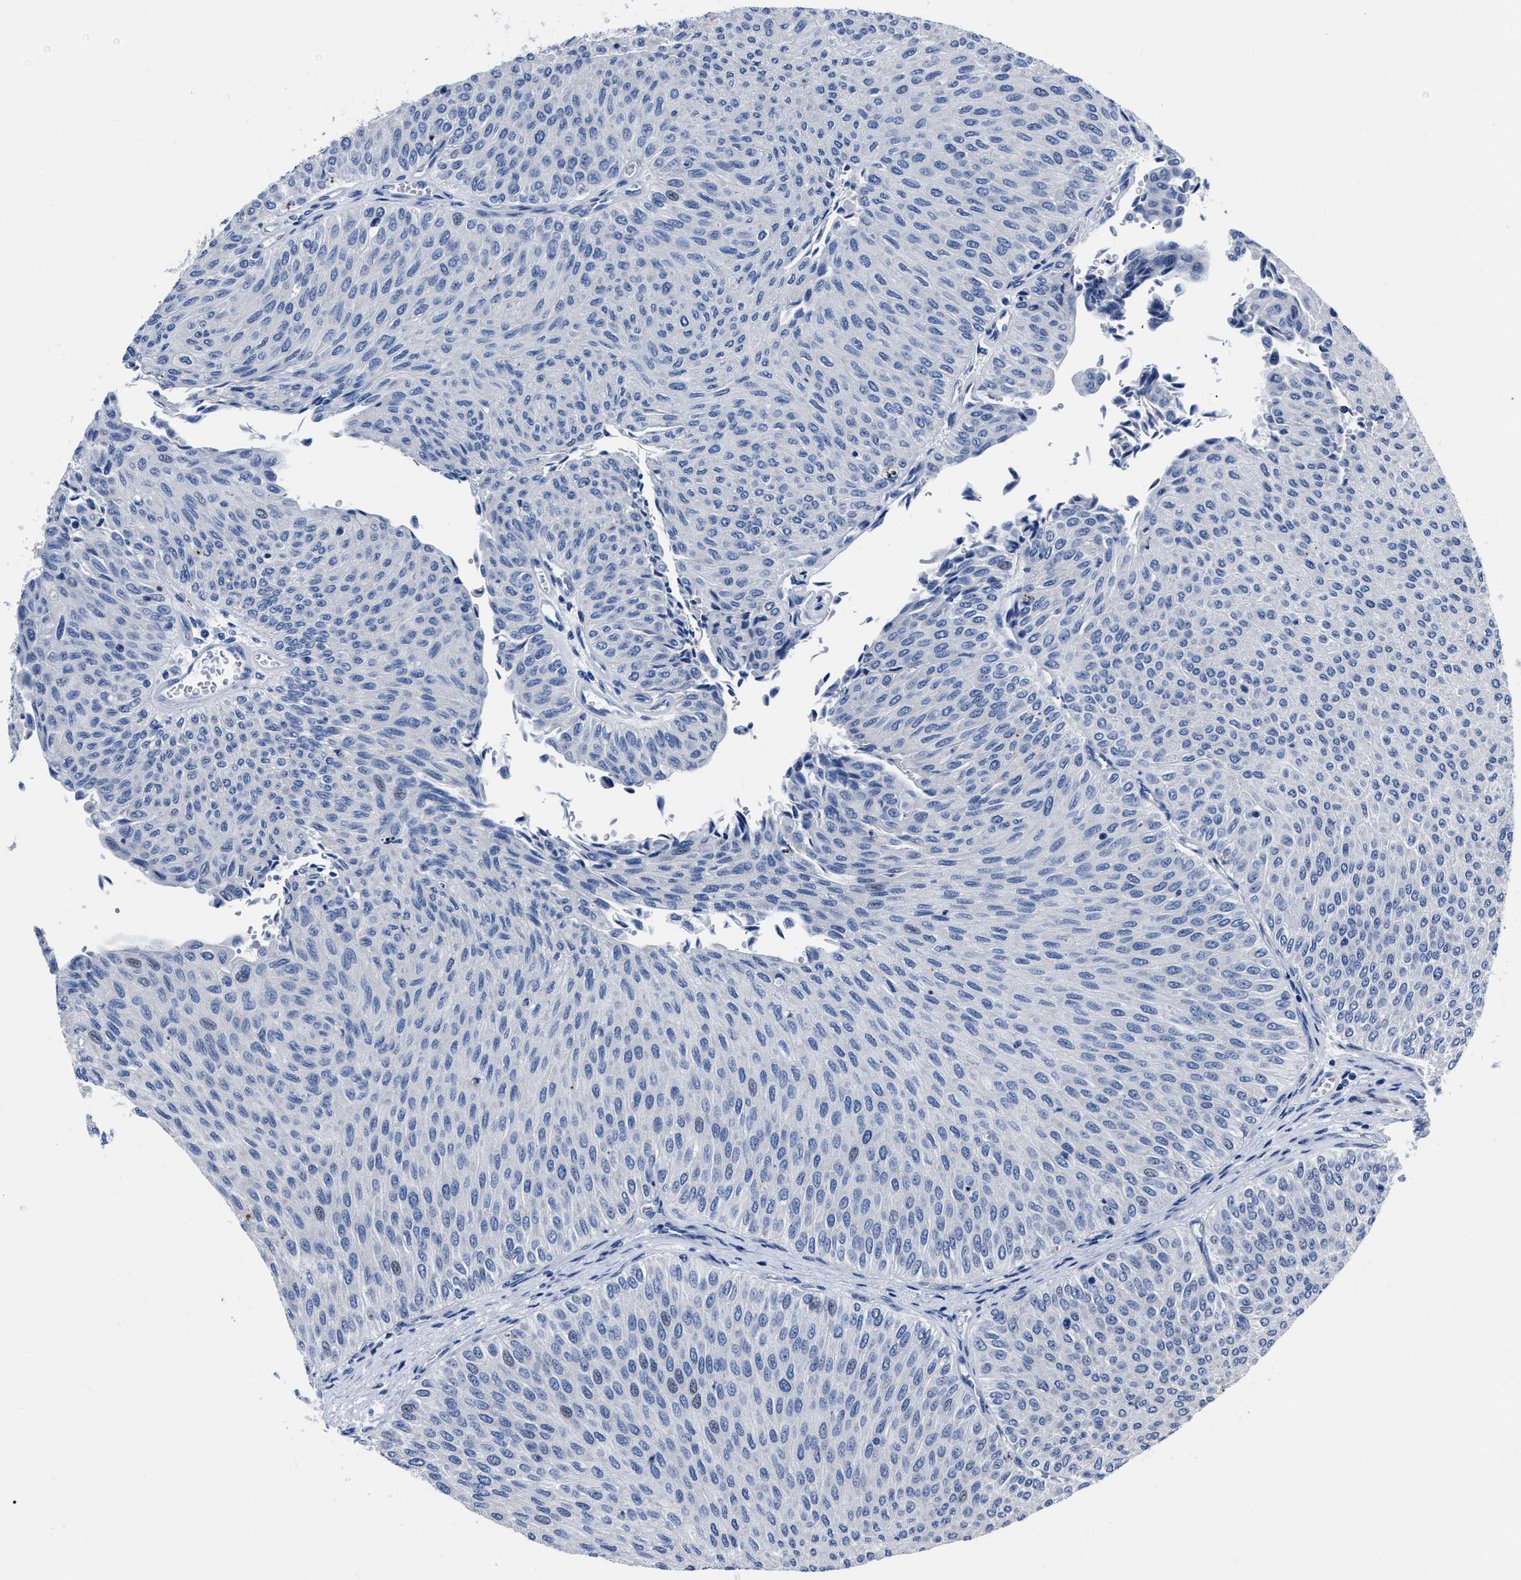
{"staining": {"intensity": "negative", "quantity": "none", "location": "none"}, "tissue": "urothelial cancer", "cell_type": "Tumor cells", "image_type": "cancer", "snomed": [{"axis": "morphology", "description": "Urothelial carcinoma, Low grade"}, {"axis": "topography", "description": "Urinary bladder"}], "caption": "Immunohistochemistry image of urothelial carcinoma (low-grade) stained for a protein (brown), which displays no staining in tumor cells. Brightfield microscopy of immunohistochemistry stained with DAB (brown) and hematoxylin (blue), captured at high magnification.", "gene": "MOV10L1", "patient": {"sex": "male", "age": 78}}